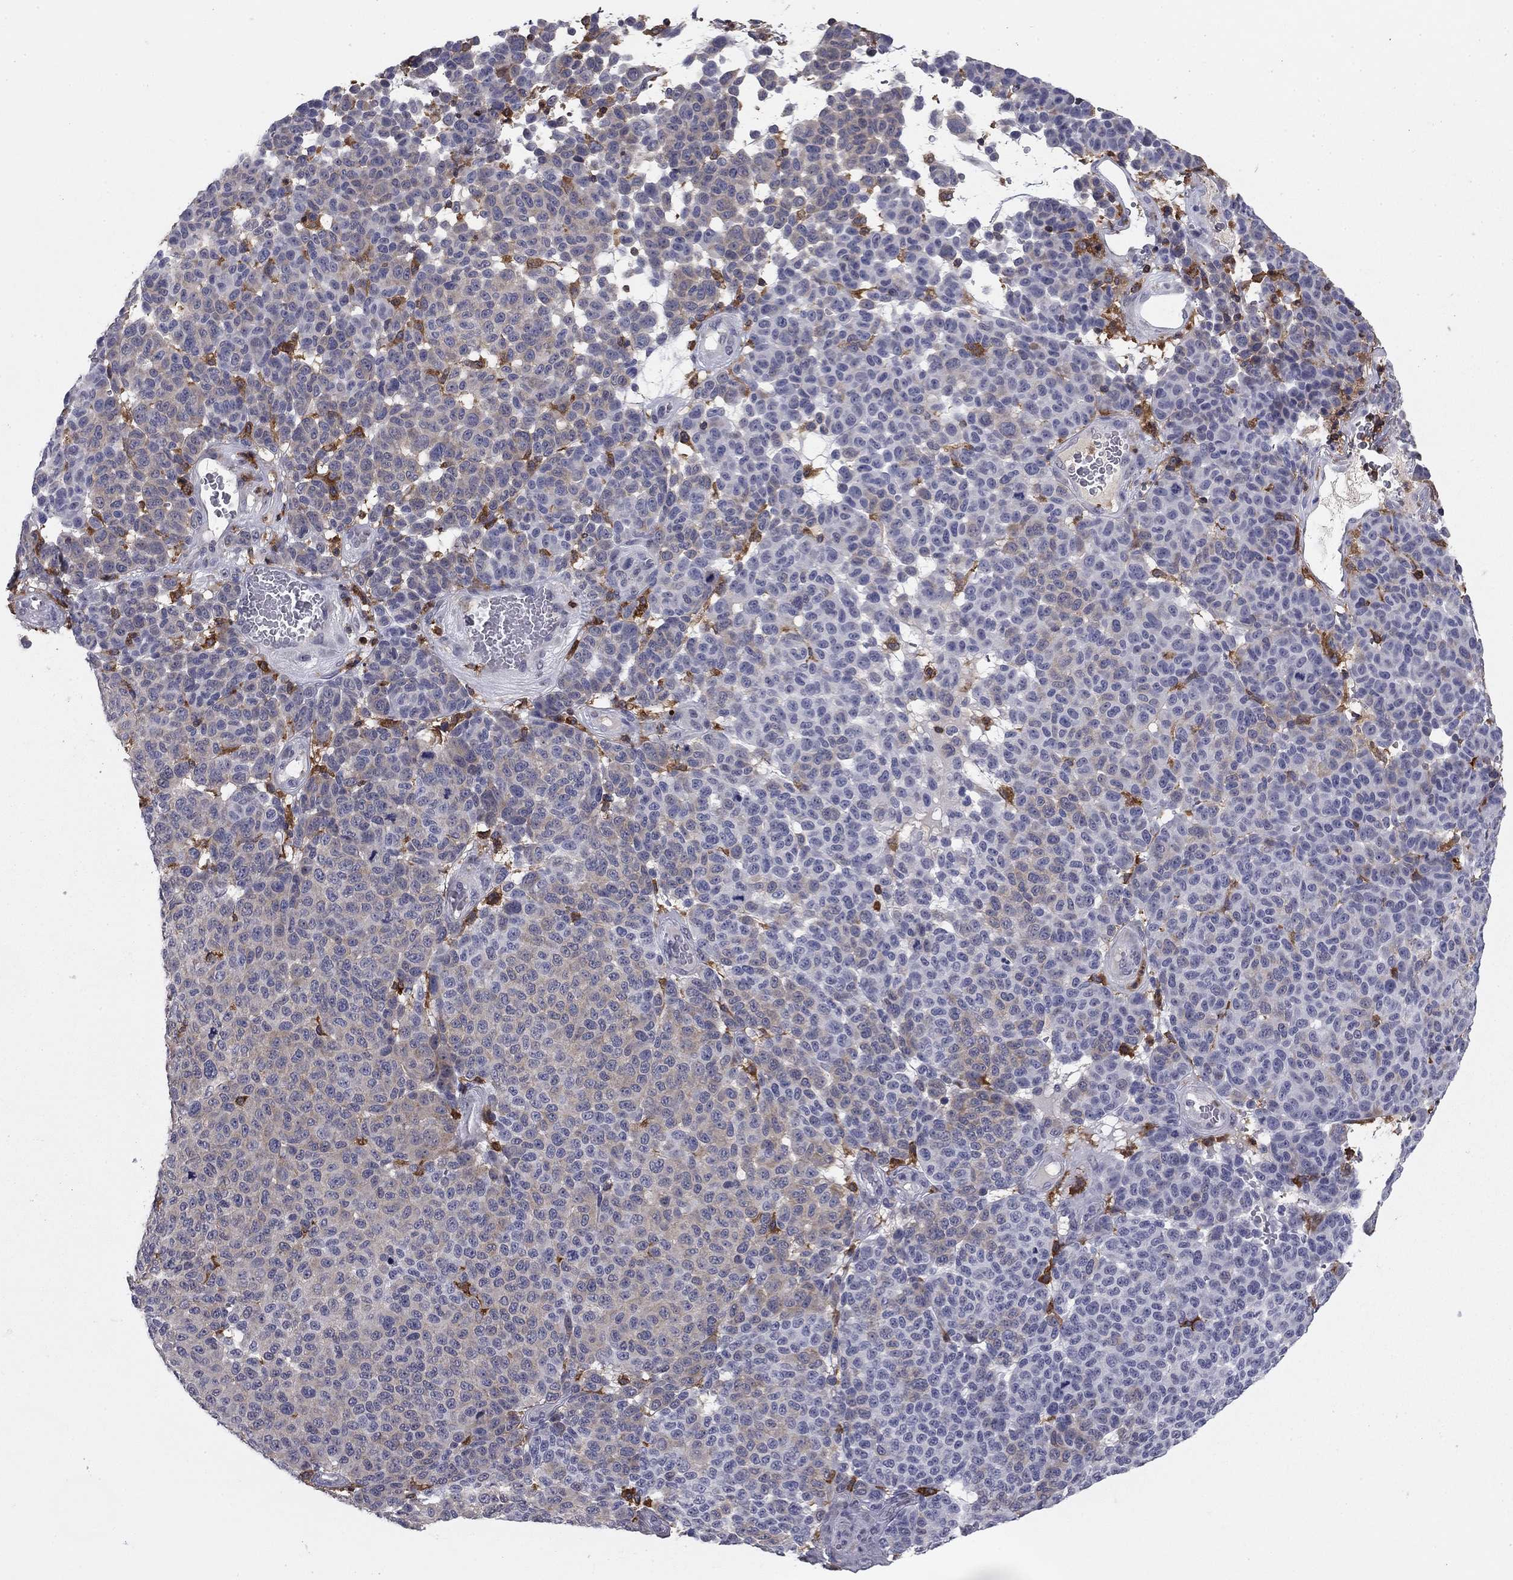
{"staining": {"intensity": "negative", "quantity": "none", "location": "none"}, "tissue": "melanoma", "cell_type": "Tumor cells", "image_type": "cancer", "snomed": [{"axis": "morphology", "description": "Malignant melanoma, NOS"}, {"axis": "topography", "description": "Skin"}], "caption": "A histopathology image of human melanoma is negative for staining in tumor cells. (Brightfield microscopy of DAB (3,3'-diaminobenzidine) IHC at high magnification).", "gene": "PLCB2", "patient": {"sex": "male", "age": 59}}